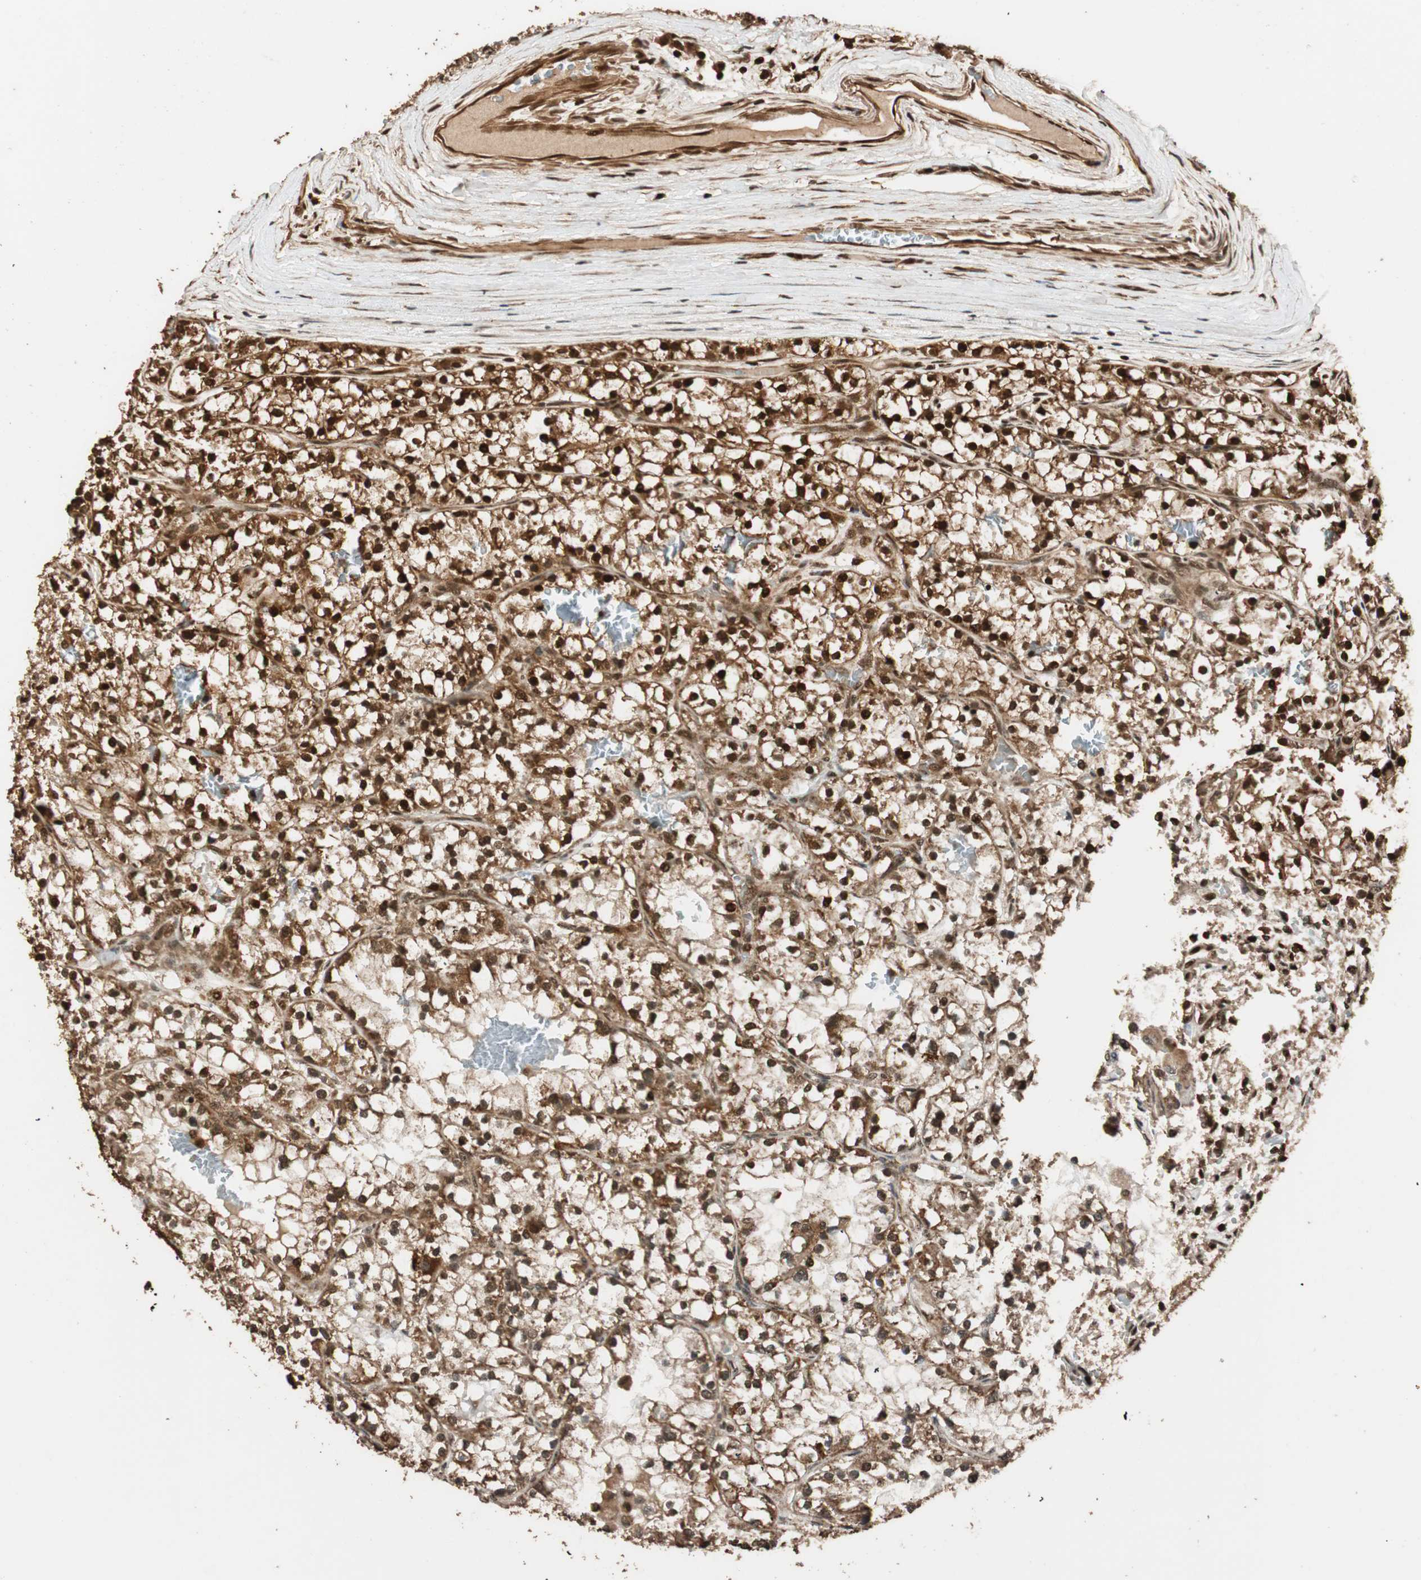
{"staining": {"intensity": "strong", "quantity": ">75%", "location": "cytoplasmic/membranous,nuclear"}, "tissue": "renal cancer", "cell_type": "Tumor cells", "image_type": "cancer", "snomed": [{"axis": "morphology", "description": "Adenocarcinoma, NOS"}, {"axis": "topography", "description": "Kidney"}], "caption": "Immunohistochemical staining of human renal cancer shows high levels of strong cytoplasmic/membranous and nuclear protein expression in about >75% of tumor cells. Using DAB (brown) and hematoxylin (blue) stains, captured at high magnification using brightfield microscopy.", "gene": "ALKBH5", "patient": {"sex": "female", "age": 52}}